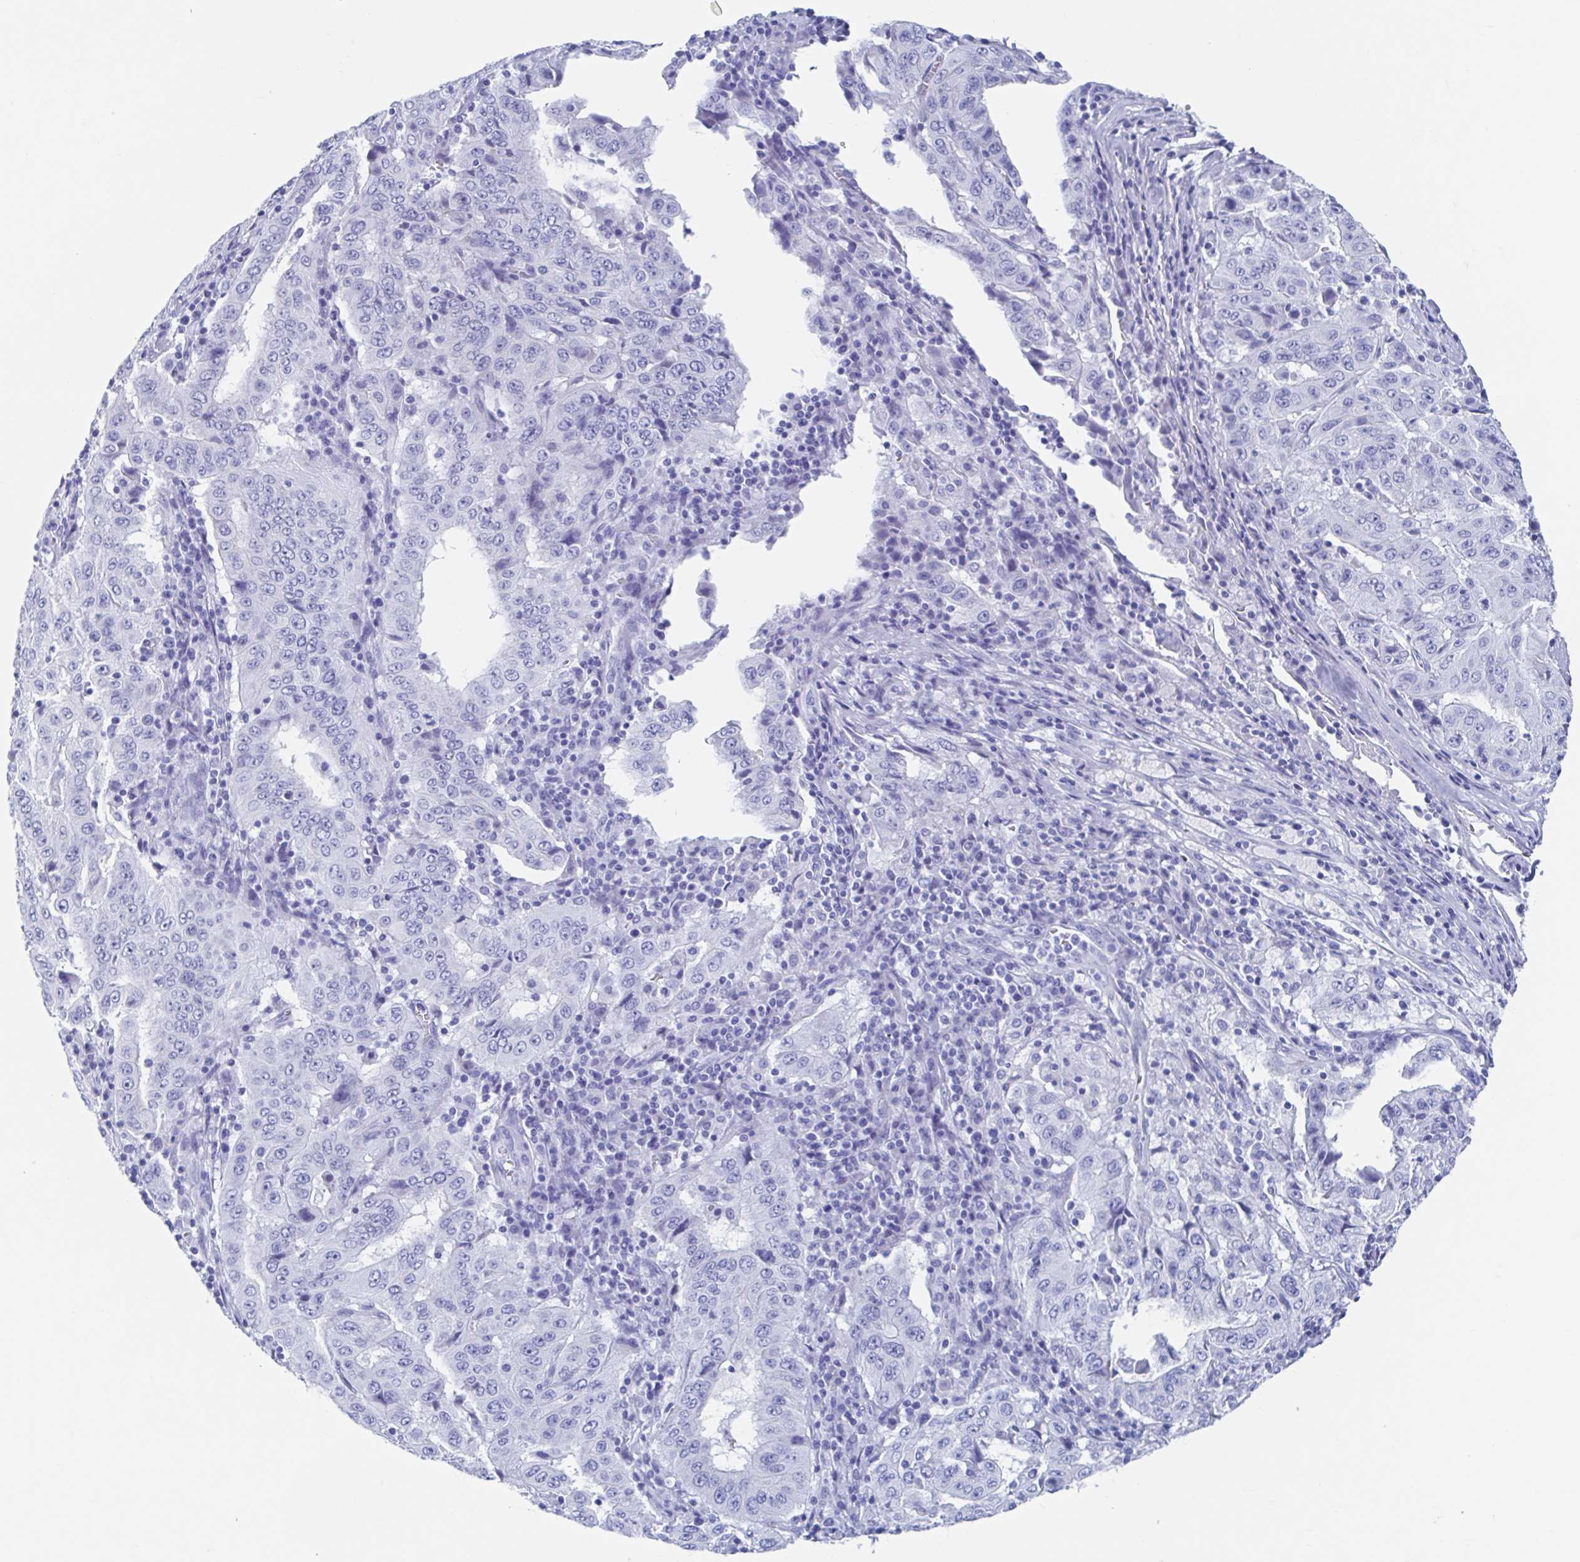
{"staining": {"intensity": "negative", "quantity": "none", "location": "none"}, "tissue": "pancreatic cancer", "cell_type": "Tumor cells", "image_type": "cancer", "snomed": [{"axis": "morphology", "description": "Adenocarcinoma, NOS"}, {"axis": "topography", "description": "Pancreas"}], "caption": "This is an immunohistochemistry photomicrograph of pancreatic cancer. There is no positivity in tumor cells.", "gene": "C10orf53", "patient": {"sex": "male", "age": 63}}